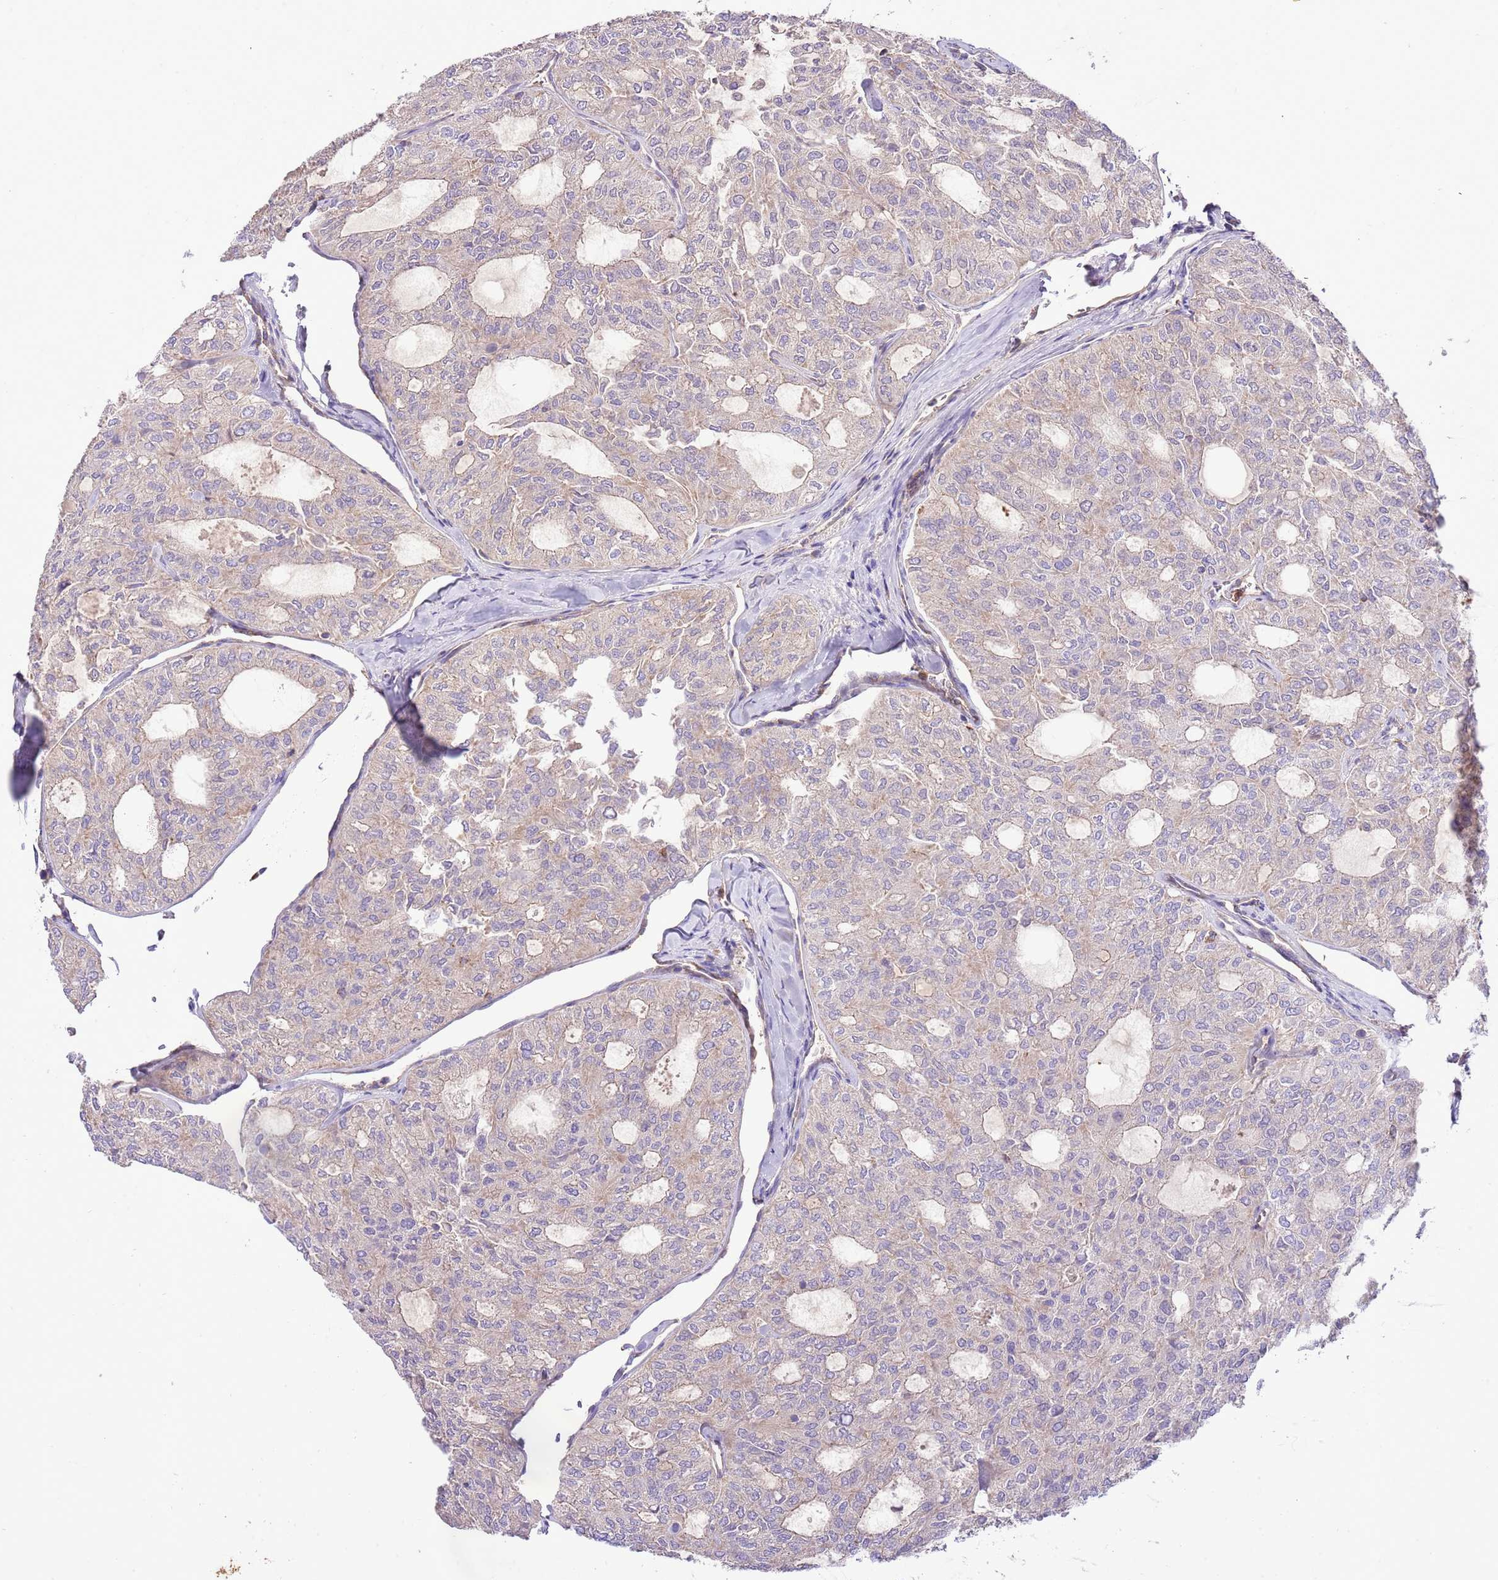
{"staining": {"intensity": "negative", "quantity": "none", "location": "none"}, "tissue": "thyroid cancer", "cell_type": "Tumor cells", "image_type": "cancer", "snomed": [{"axis": "morphology", "description": "Follicular adenoma carcinoma, NOS"}, {"axis": "topography", "description": "Thyroid gland"}], "caption": "Immunohistochemistry (IHC) micrograph of thyroid cancer stained for a protein (brown), which displays no expression in tumor cells.", "gene": "DOCK6", "patient": {"sex": "male", "age": 75}}